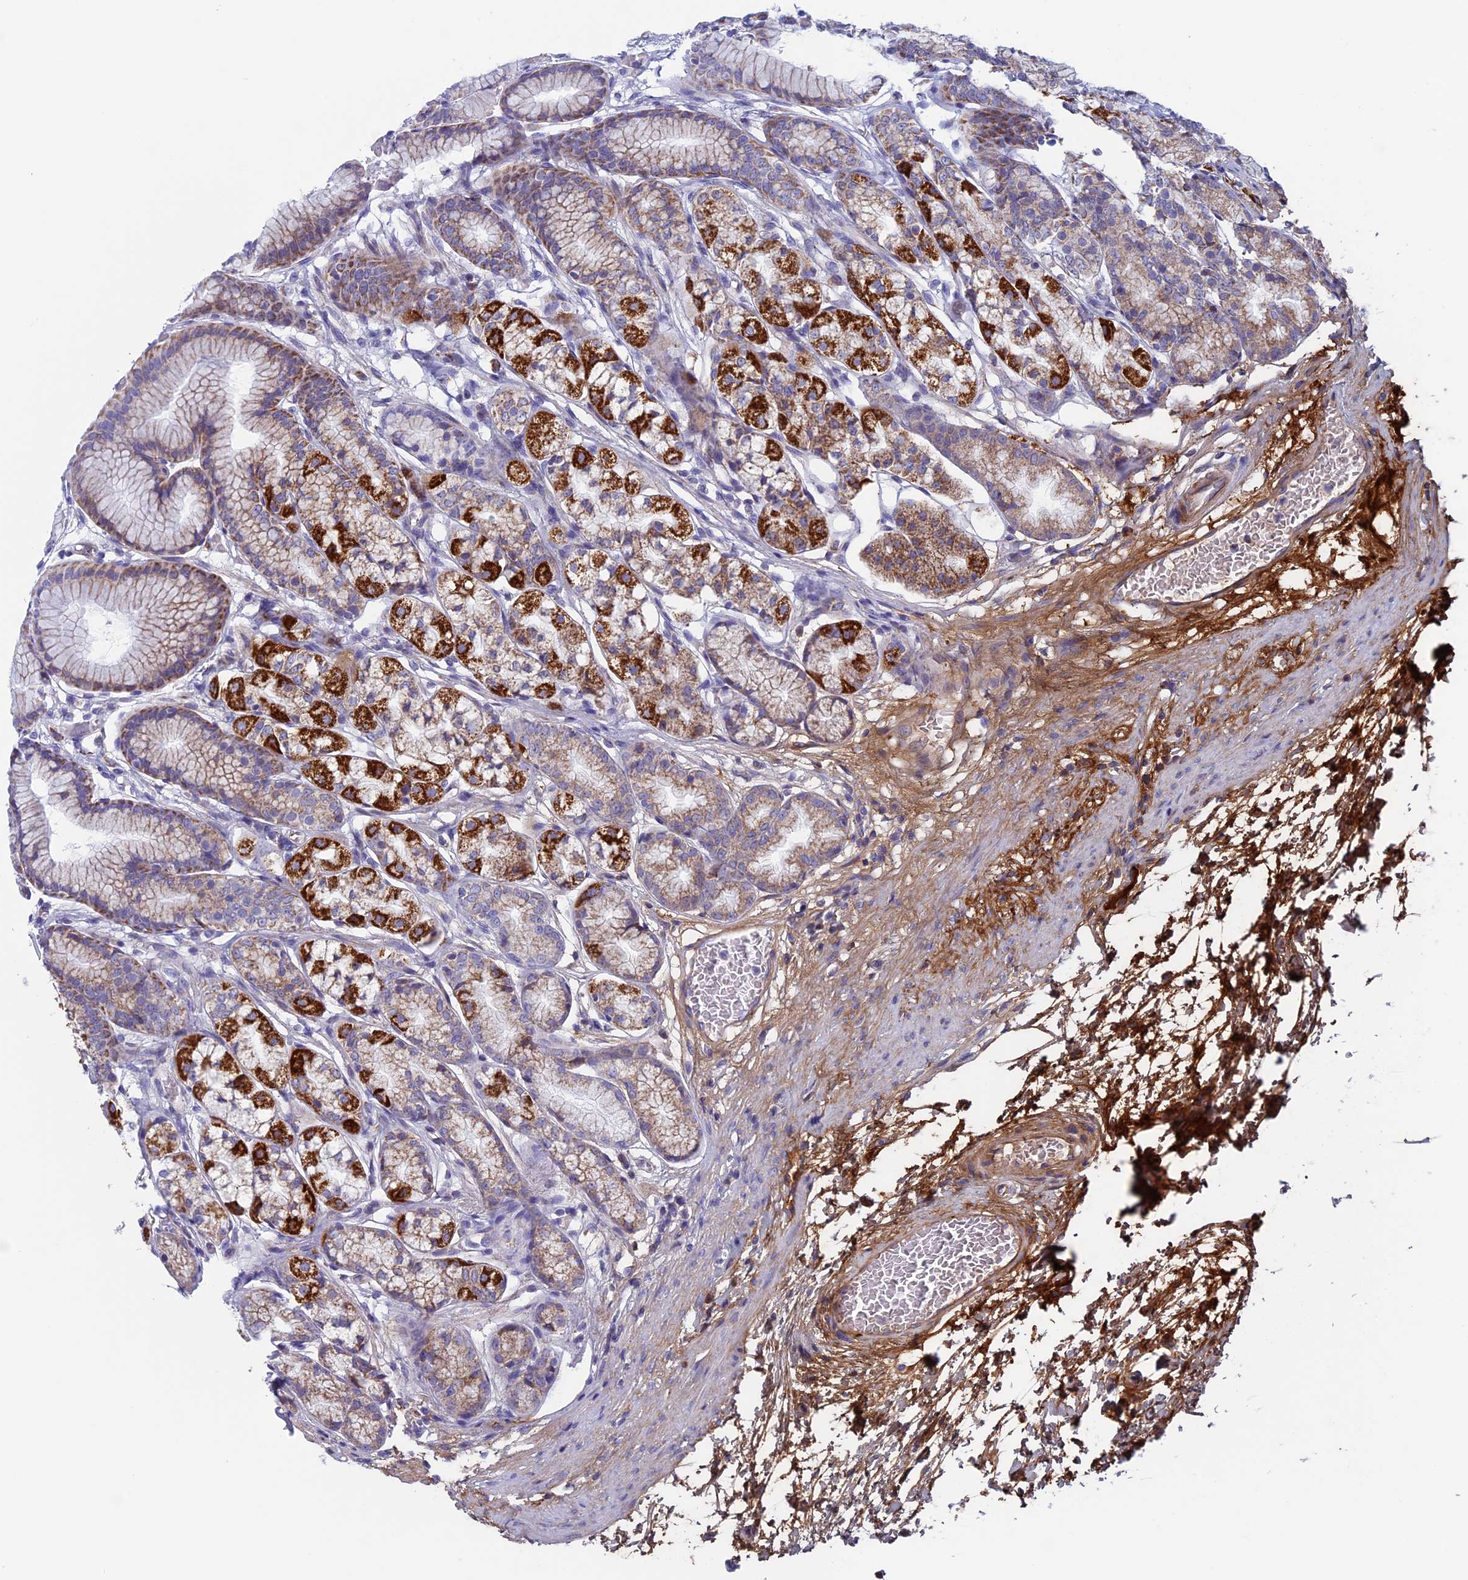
{"staining": {"intensity": "strong", "quantity": "25%-75%", "location": "cytoplasmic/membranous"}, "tissue": "stomach", "cell_type": "Glandular cells", "image_type": "normal", "snomed": [{"axis": "morphology", "description": "Normal tissue, NOS"}, {"axis": "morphology", "description": "Adenocarcinoma, NOS"}, {"axis": "morphology", "description": "Adenocarcinoma, High grade"}, {"axis": "topography", "description": "Stomach, upper"}, {"axis": "topography", "description": "Stomach"}], "caption": "Protein positivity by immunohistochemistry reveals strong cytoplasmic/membranous positivity in about 25%-75% of glandular cells in benign stomach.", "gene": "NDUFB9", "patient": {"sex": "female", "age": 65}}